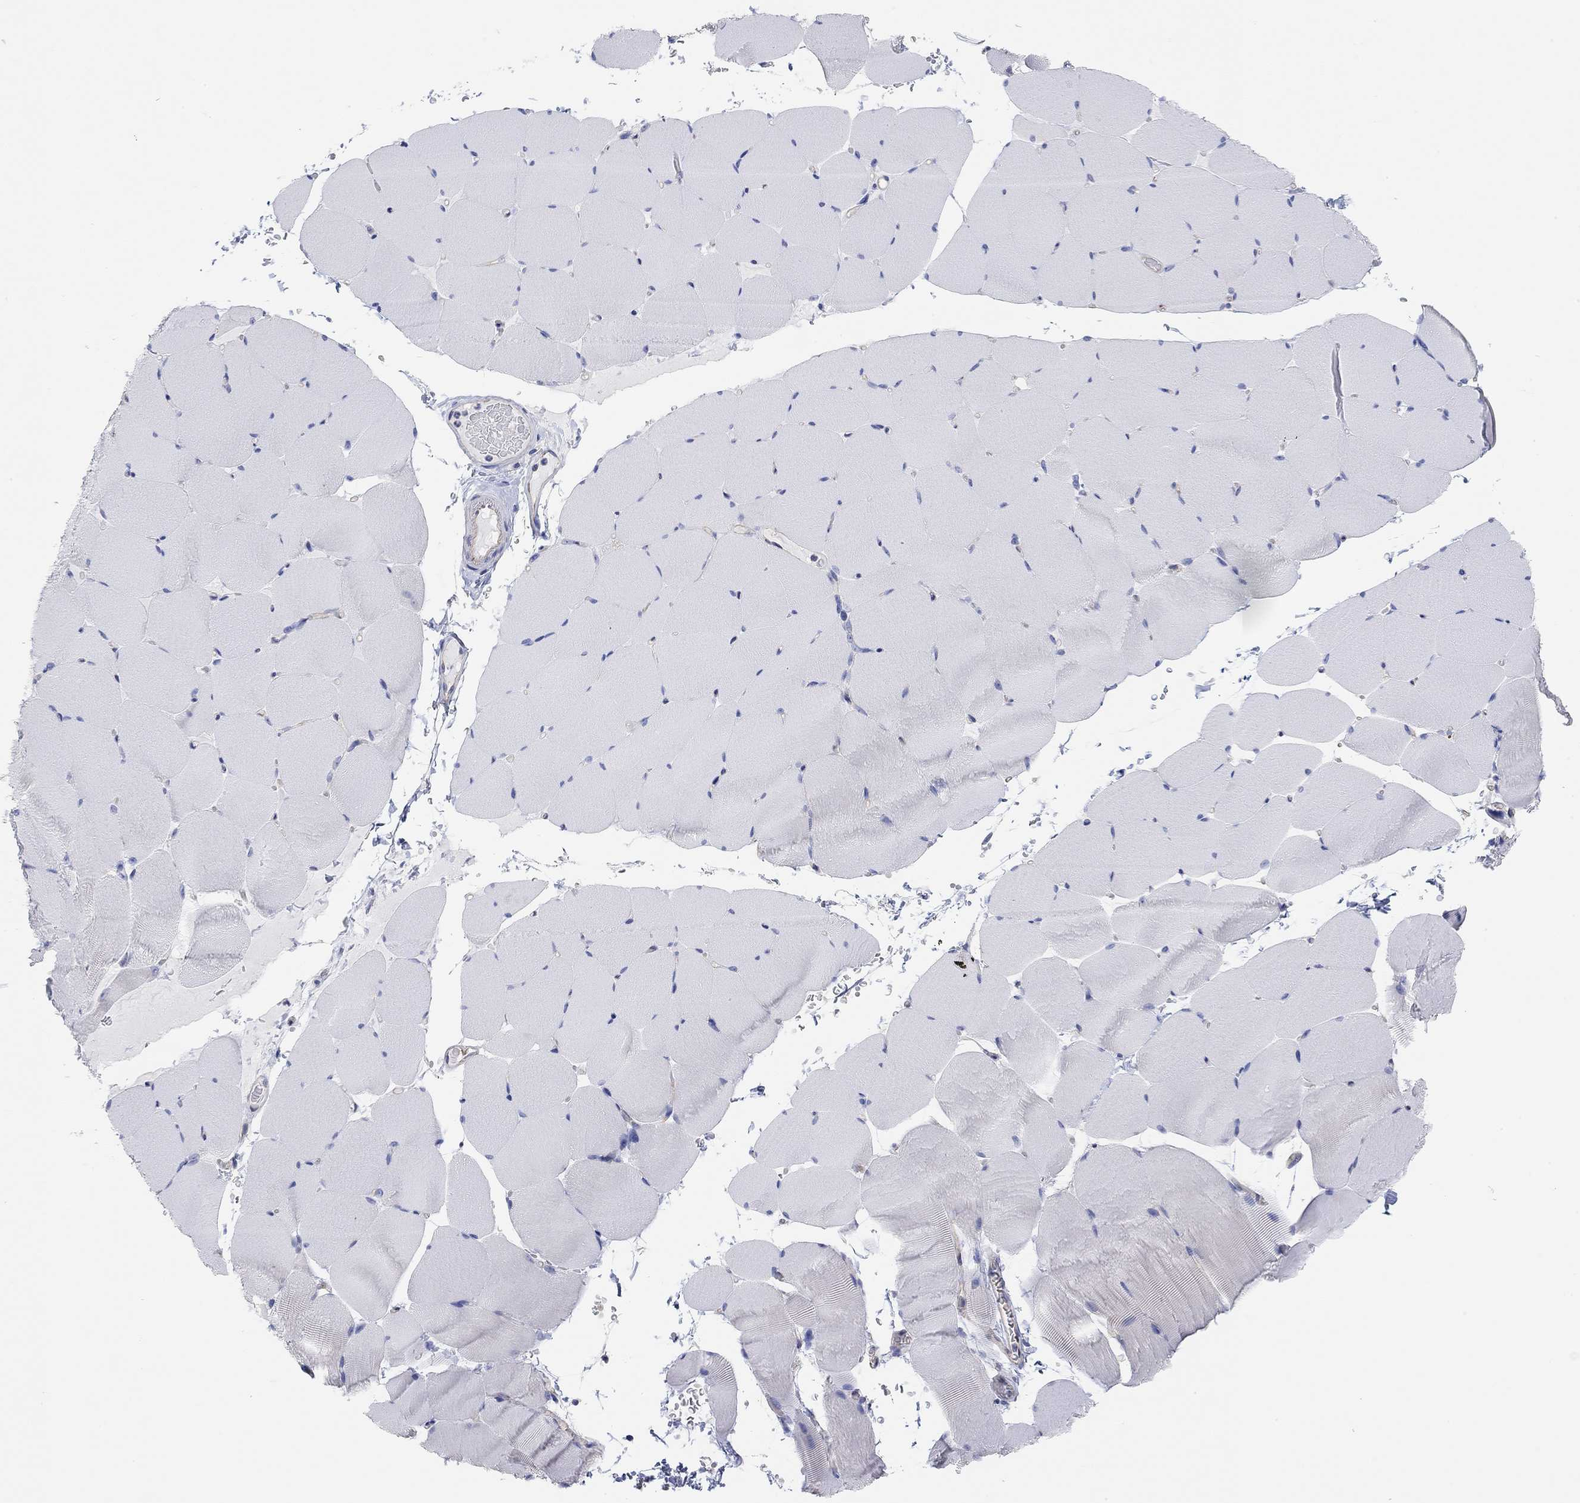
{"staining": {"intensity": "negative", "quantity": "none", "location": "none"}, "tissue": "skeletal muscle", "cell_type": "Myocytes", "image_type": "normal", "snomed": [{"axis": "morphology", "description": "Normal tissue, NOS"}, {"axis": "topography", "description": "Skeletal muscle"}], "caption": "The immunohistochemistry (IHC) photomicrograph has no significant positivity in myocytes of skeletal muscle. (Immunohistochemistry (ihc), brightfield microscopy, high magnification).", "gene": "RGS1", "patient": {"sex": "female", "age": 37}}